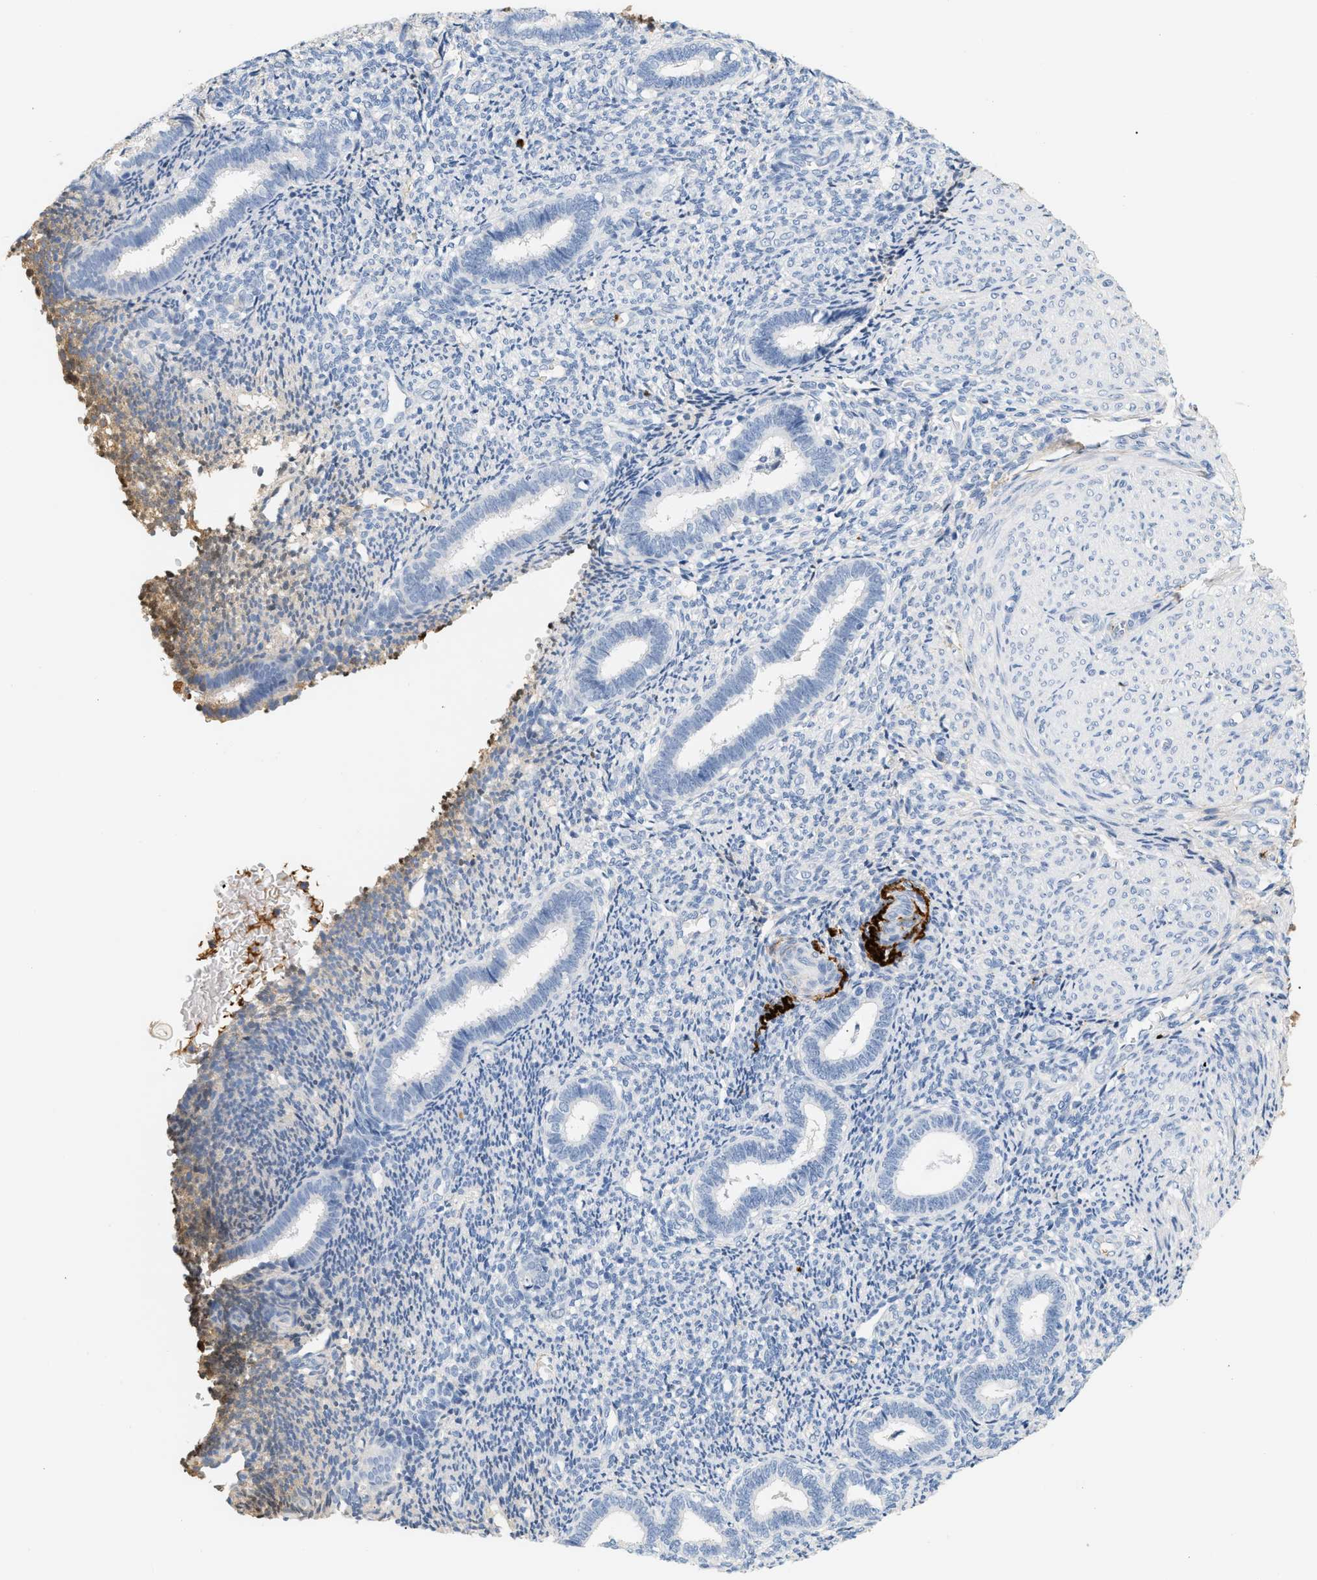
{"staining": {"intensity": "moderate", "quantity": "25%-75%", "location": "cytoplasmic/membranous"}, "tissue": "endometrium", "cell_type": "Cells in endometrial stroma", "image_type": "normal", "snomed": [{"axis": "morphology", "description": "Normal tissue, NOS"}, {"axis": "topography", "description": "Endometrium"}], "caption": "A micrograph of human endometrium stained for a protein demonstrates moderate cytoplasmic/membranous brown staining in cells in endometrial stroma.", "gene": "CFH", "patient": {"sex": "female", "age": 27}}